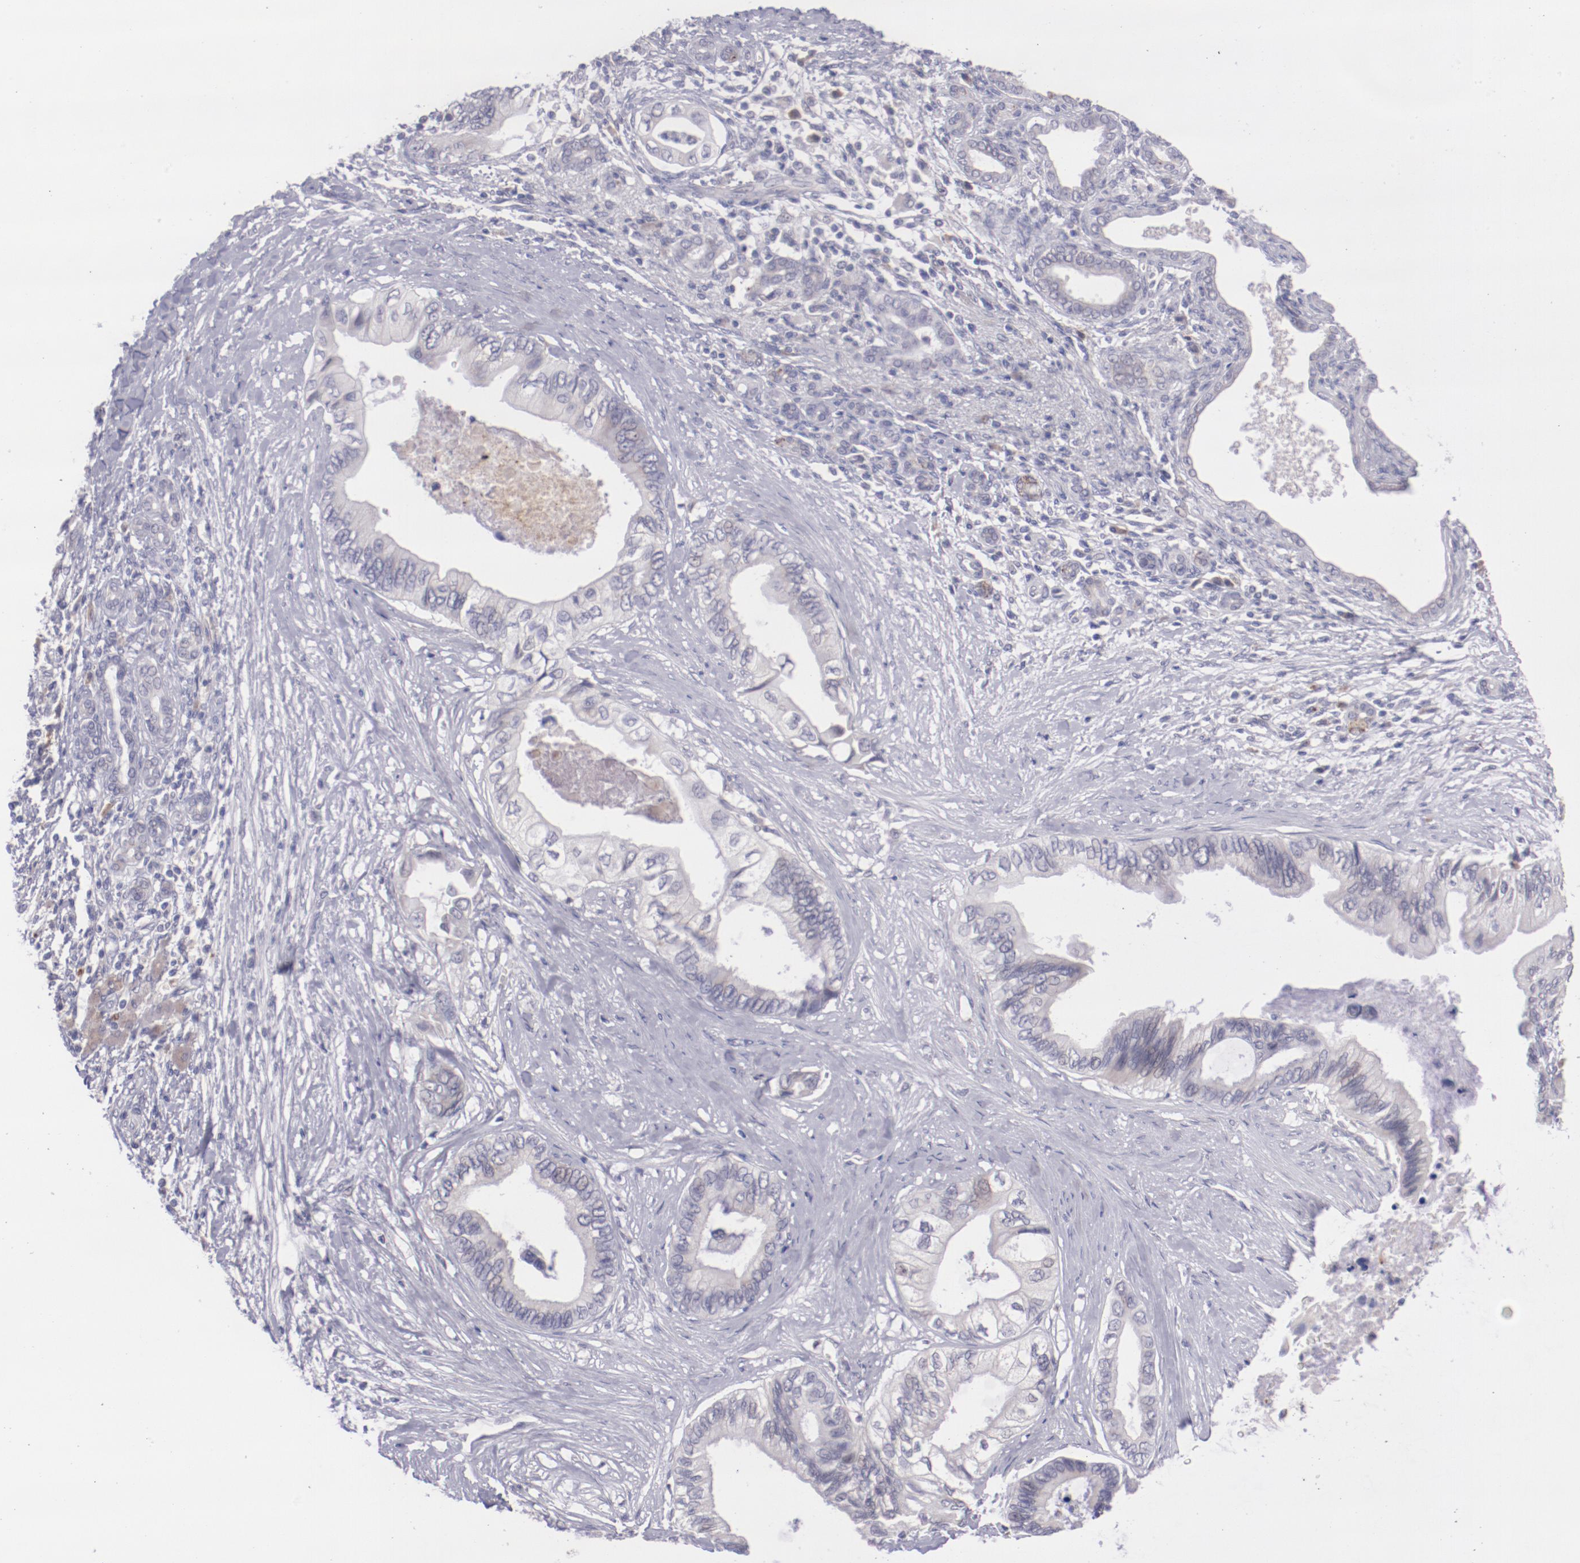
{"staining": {"intensity": "negative", "quantity": "none", "location": "none"}, "tissue": "pancreatic cancer", "cell_type": "Tumor cells", "image_type": "cancer", "snomed": [{"axis": "morphology", "description": "Adenocarcinoma, NOS"}, {"axis": "topography", "description": "Pancreas"}], "caption": "This micrograph is of adenocarcinoma (pancreatic) stained with immunohistochemistry (IHC) to label a protein in brown with the nuclei are counter-stained blue. There is no staining in tumor cells.", "gene": "TRAF3", "patient": {"sex": "female", "age": 66}}